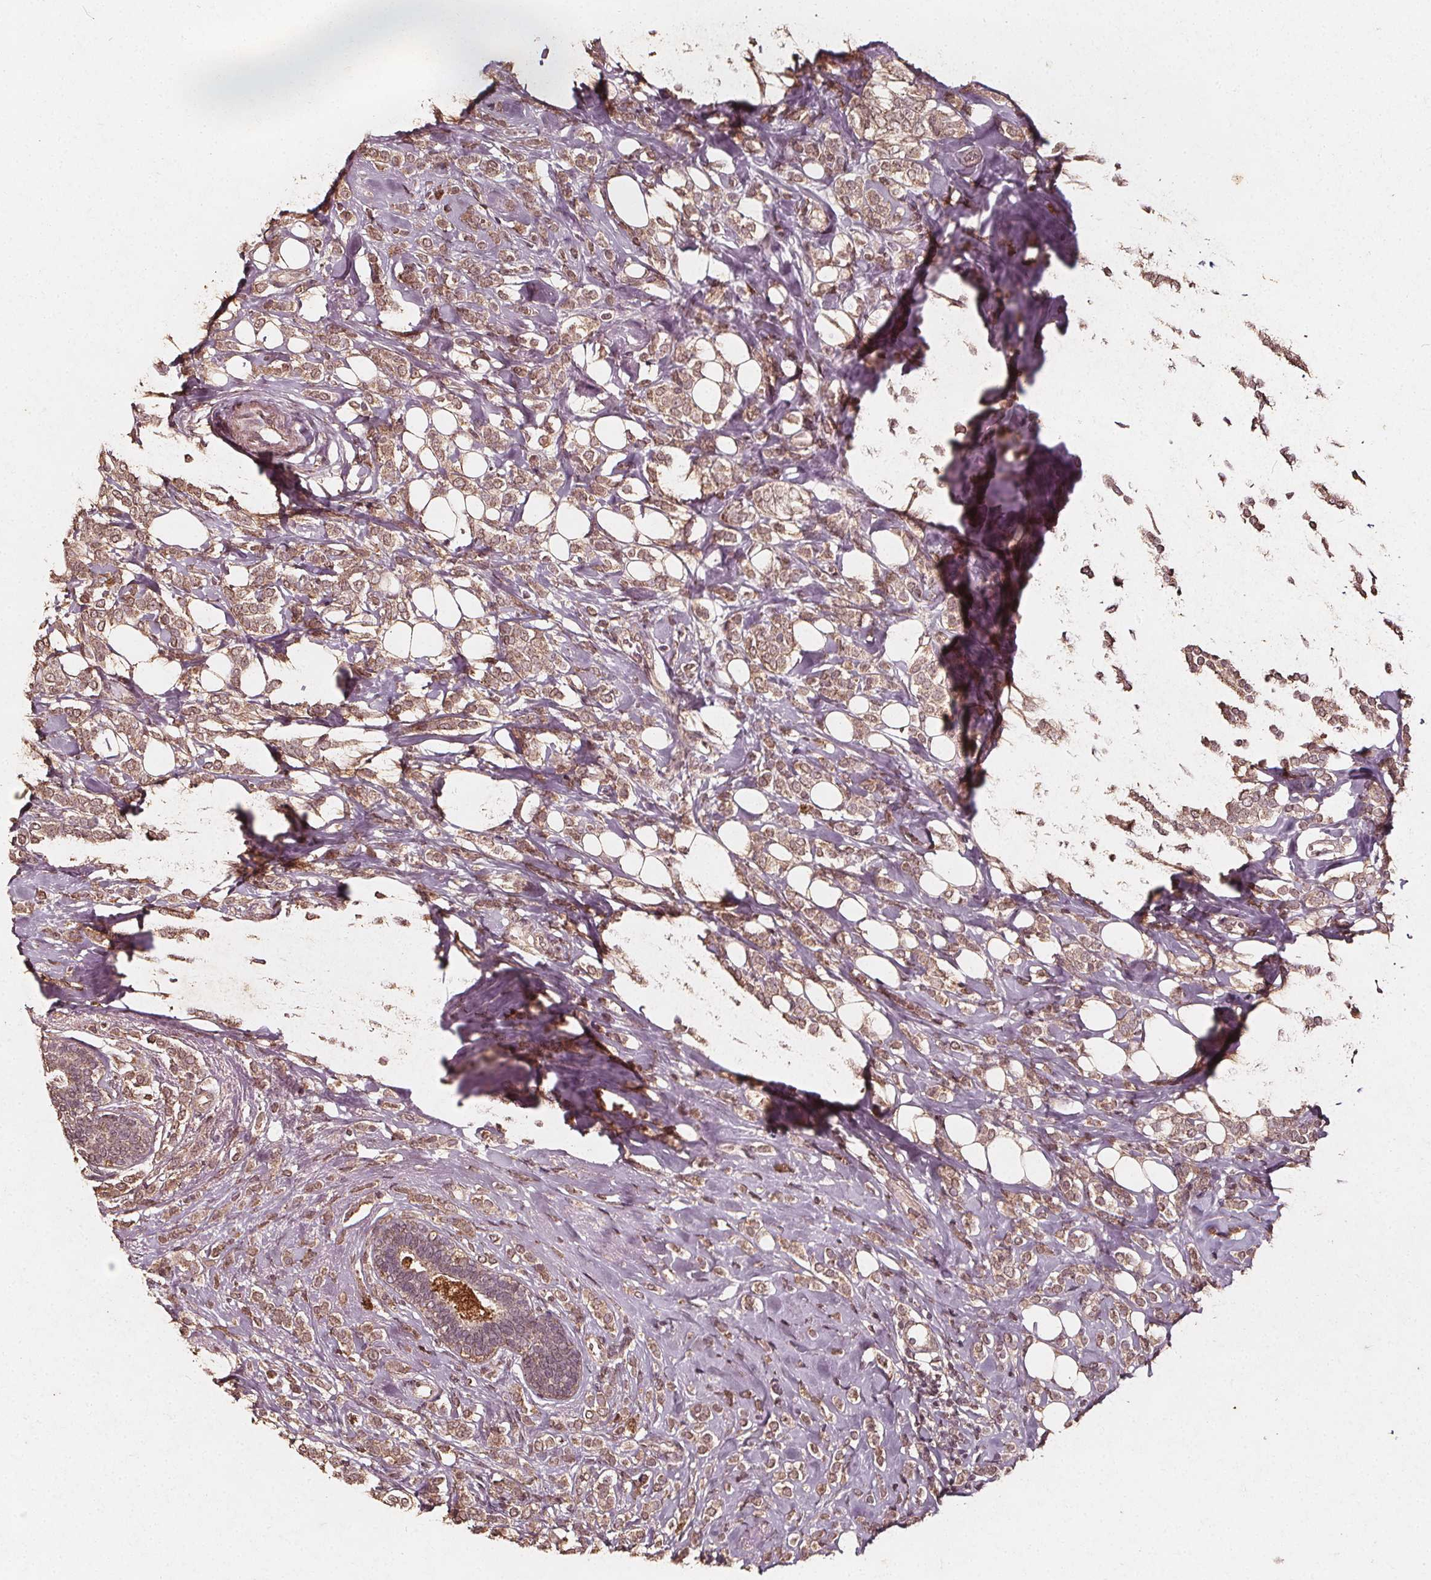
{"staining": {"intensity": "moderate", "quantity": ">75%", "location": "cytoplasmic/membranous"}, "tissue": "breast cancer", "cell_type": "Tumor cells", "image_type": "cancer", "snomed": [{"axis": "morphology", "description": "Lobular carcinoma"}, {"axis": "topography", "description": "Breast"}], "caption": "Protein analysis of breast cancer tissue demonstrates moderate cytoplasmic/membranous expression in about >75% of tumor cells. (Stains: DAB (3,3'-diaminobenzidine) in brown, nuclei in blue, Microscopy: brightfield microscopy at high magnification).", "gene": "ABCA1", "patient": {"sex": "female", "age": 49}}